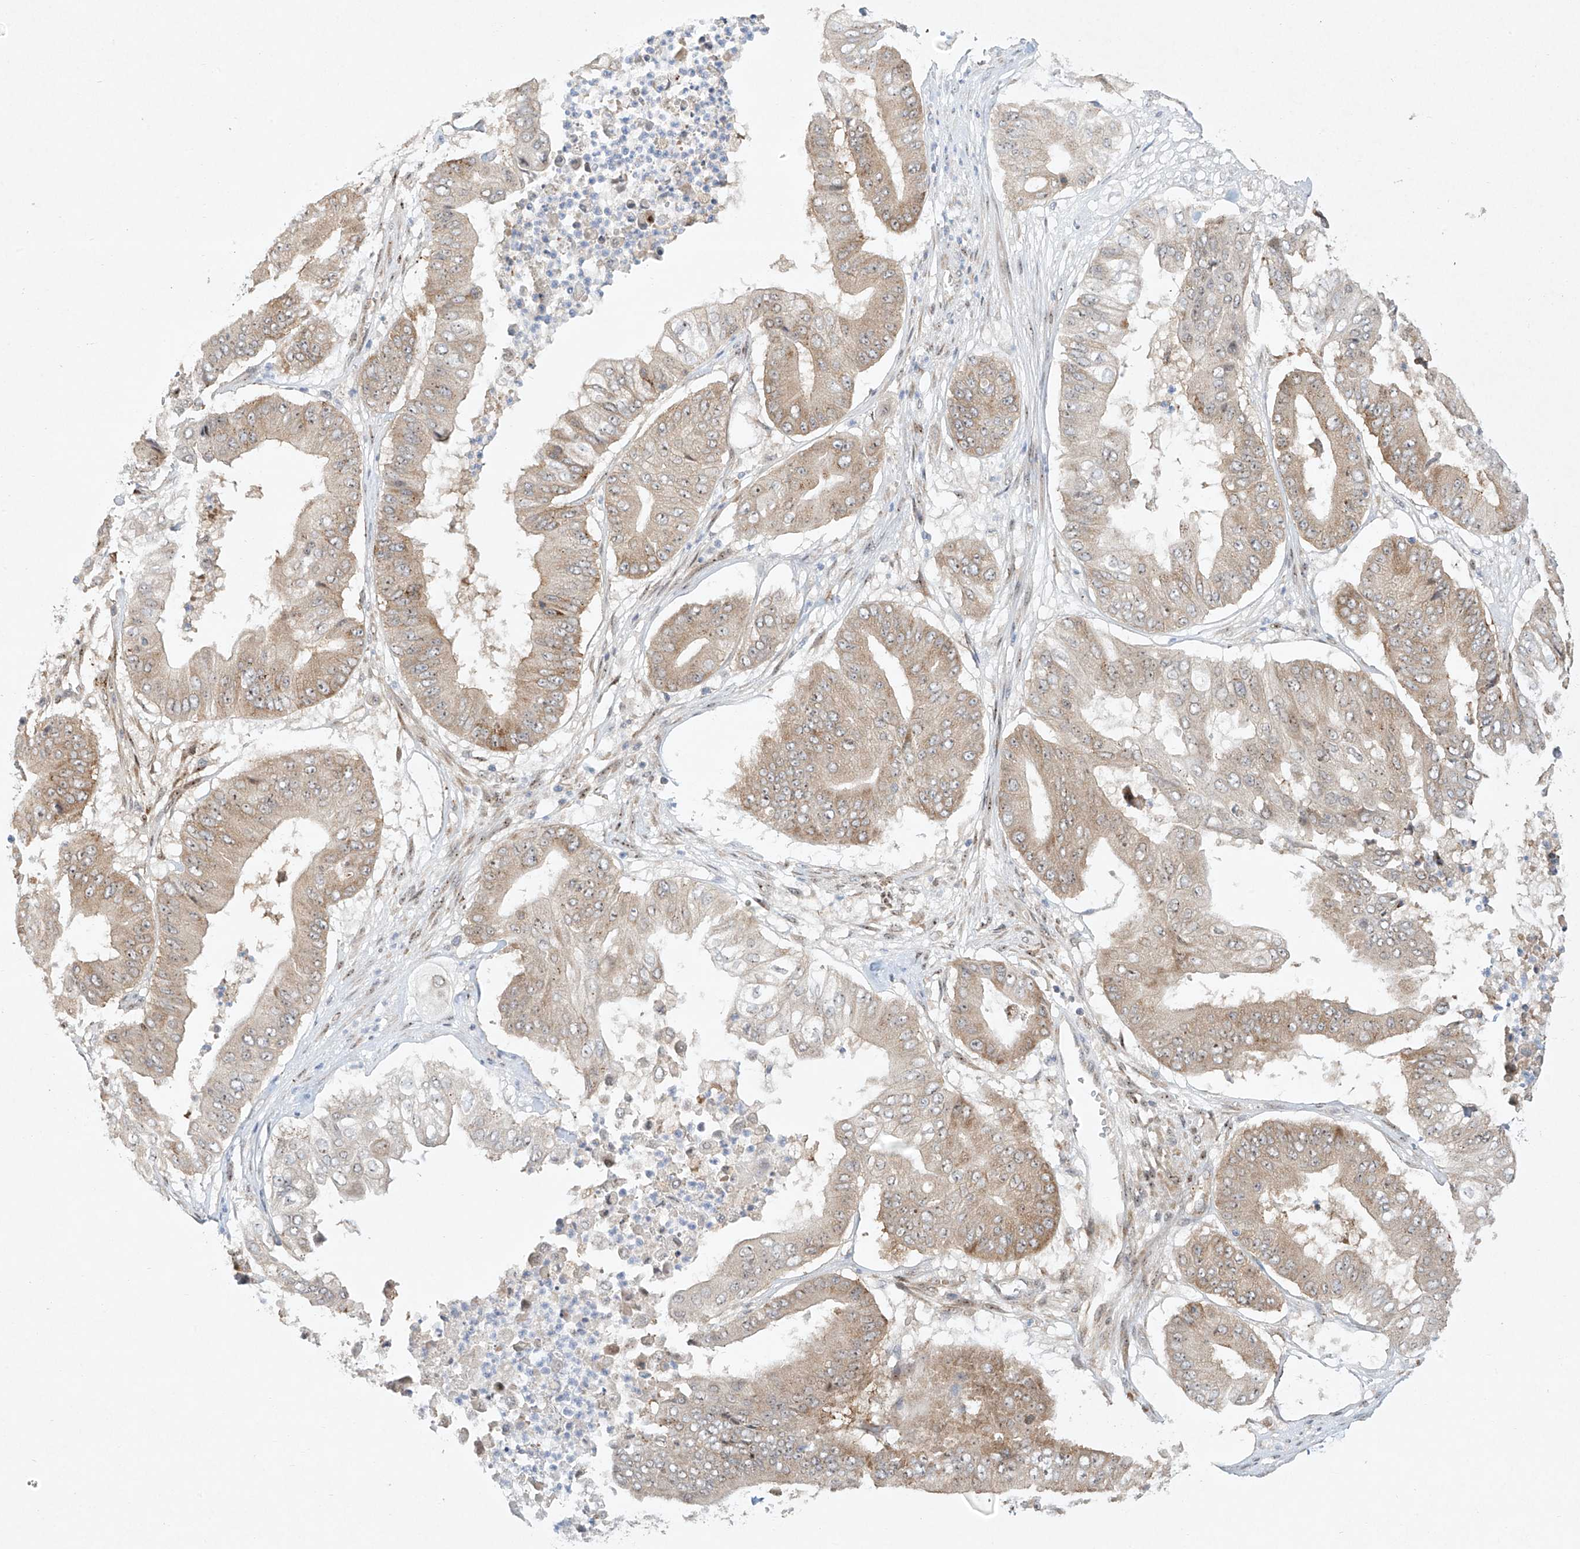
{"staining": {"intensity": "weak", "quantity": ">75%", "location": "cytoplasmic/membranous"}, "tissue": "pancreatic cancer", "cell_type": "Tumor cells", "image_type": "cancer", "snomed": [{"axis": "morphology", "description": "Adenocarcinoma, NOS"}, {"axis": "topography", "description": "Pancreas"}], "caption": "DAB immunohistochemical staining of human pancreatic cancer (adenocarcinoma) reveals weak cytoplasmic/membranous protein staining in about >75% of tumor cells.", "gene": "TASP1", "patient": {"sex": "female", "age": 77}}